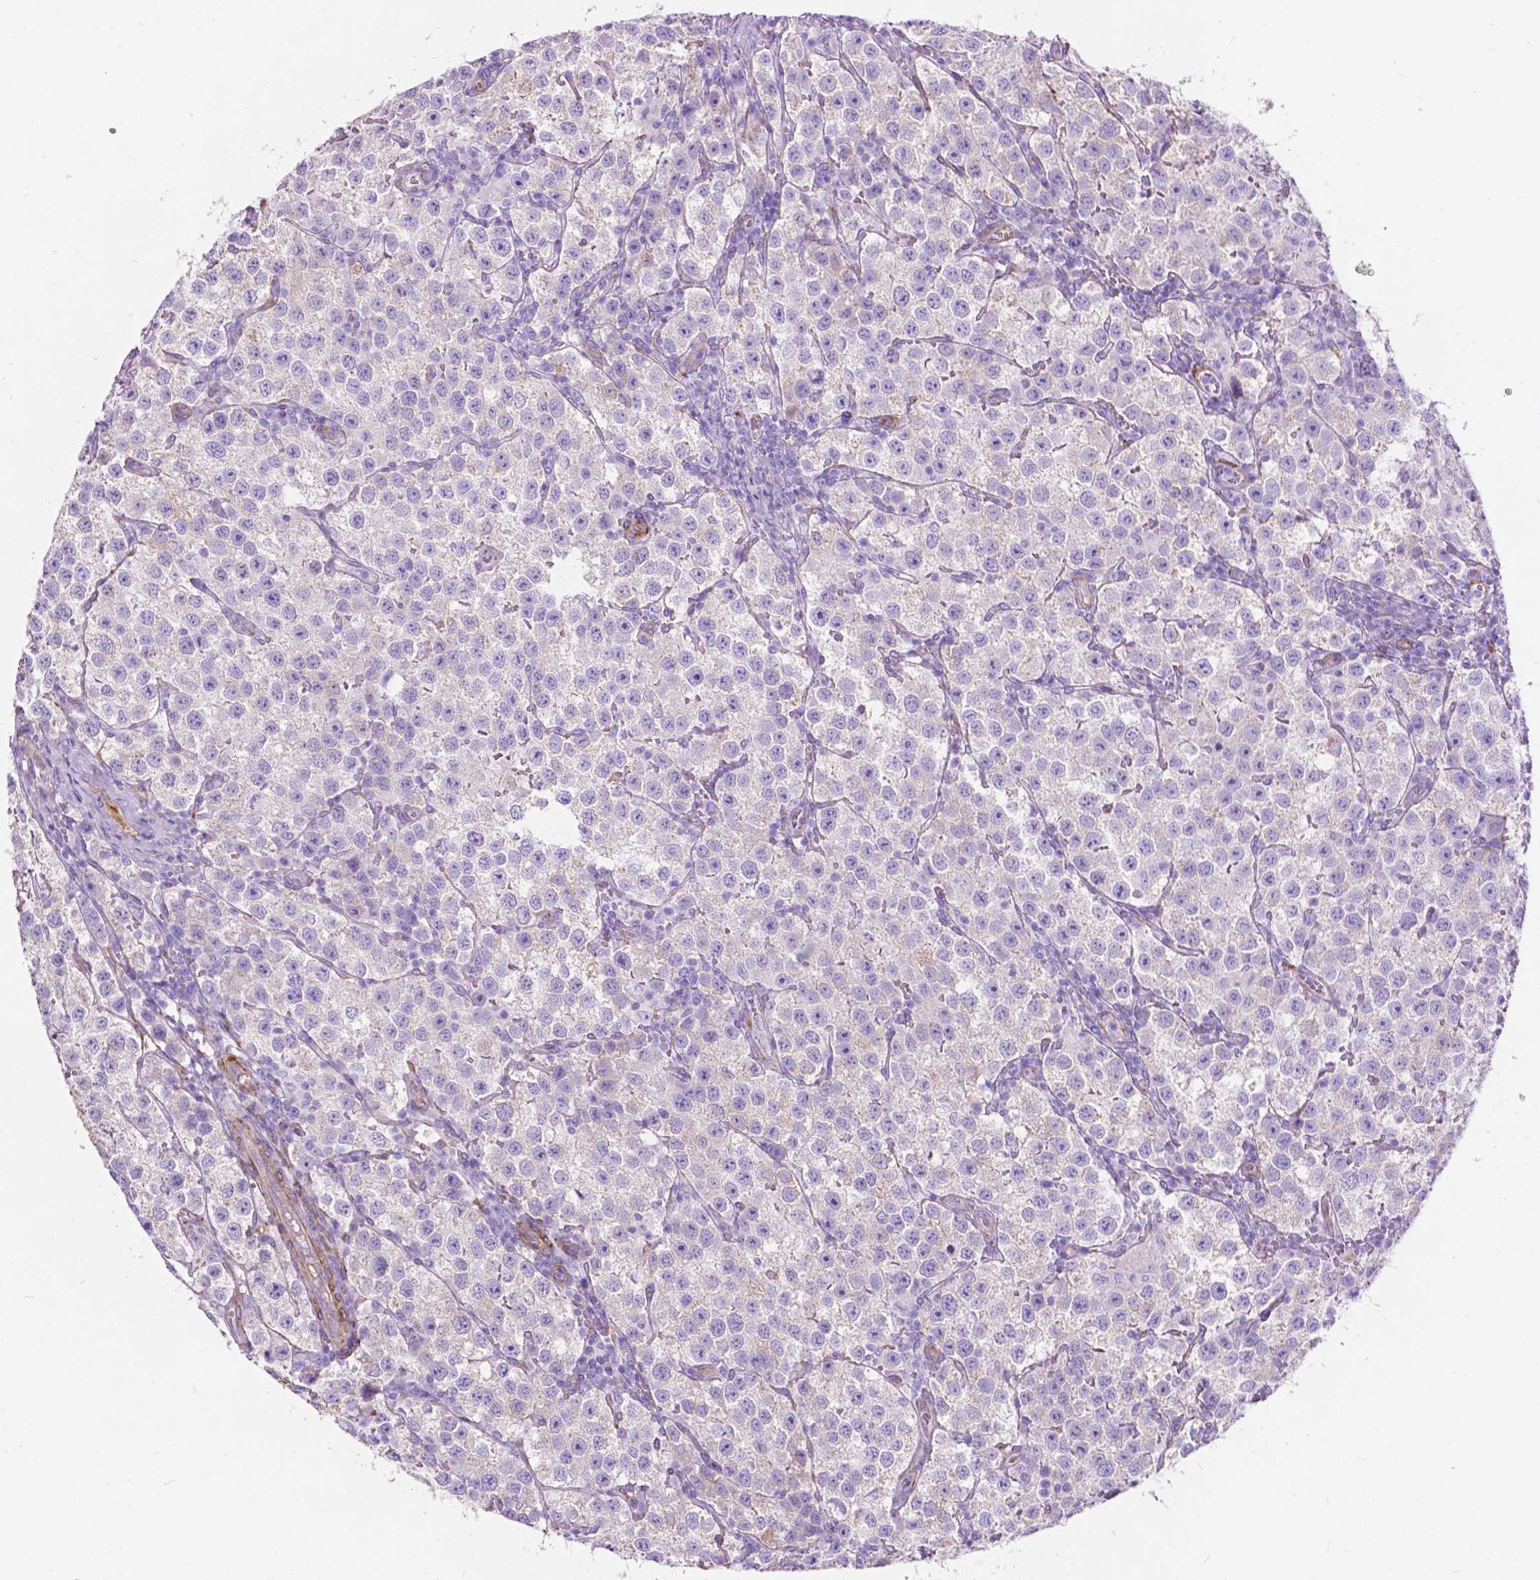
{"staining": {"intensity": "negative", "quantity": "none", "location": "none"}, "tissue": "testis cancer", "cell_type": "Tumor cells", "image_type": "cancer", "snomed": [{"axis": "morphology", "description": "Seminoma, NOS"}, {"axis": "topography", "description": "Testis"}], "caption": "This image is of testis cancer (seminoma) stained with immunohistochemistry (IHC) to label a protein in brown with the nuclei are counter-stained blue. There is no staining in tumor cells.", "gene": "PCDHA12", "patient": {"sex": "male", "age": 37}}